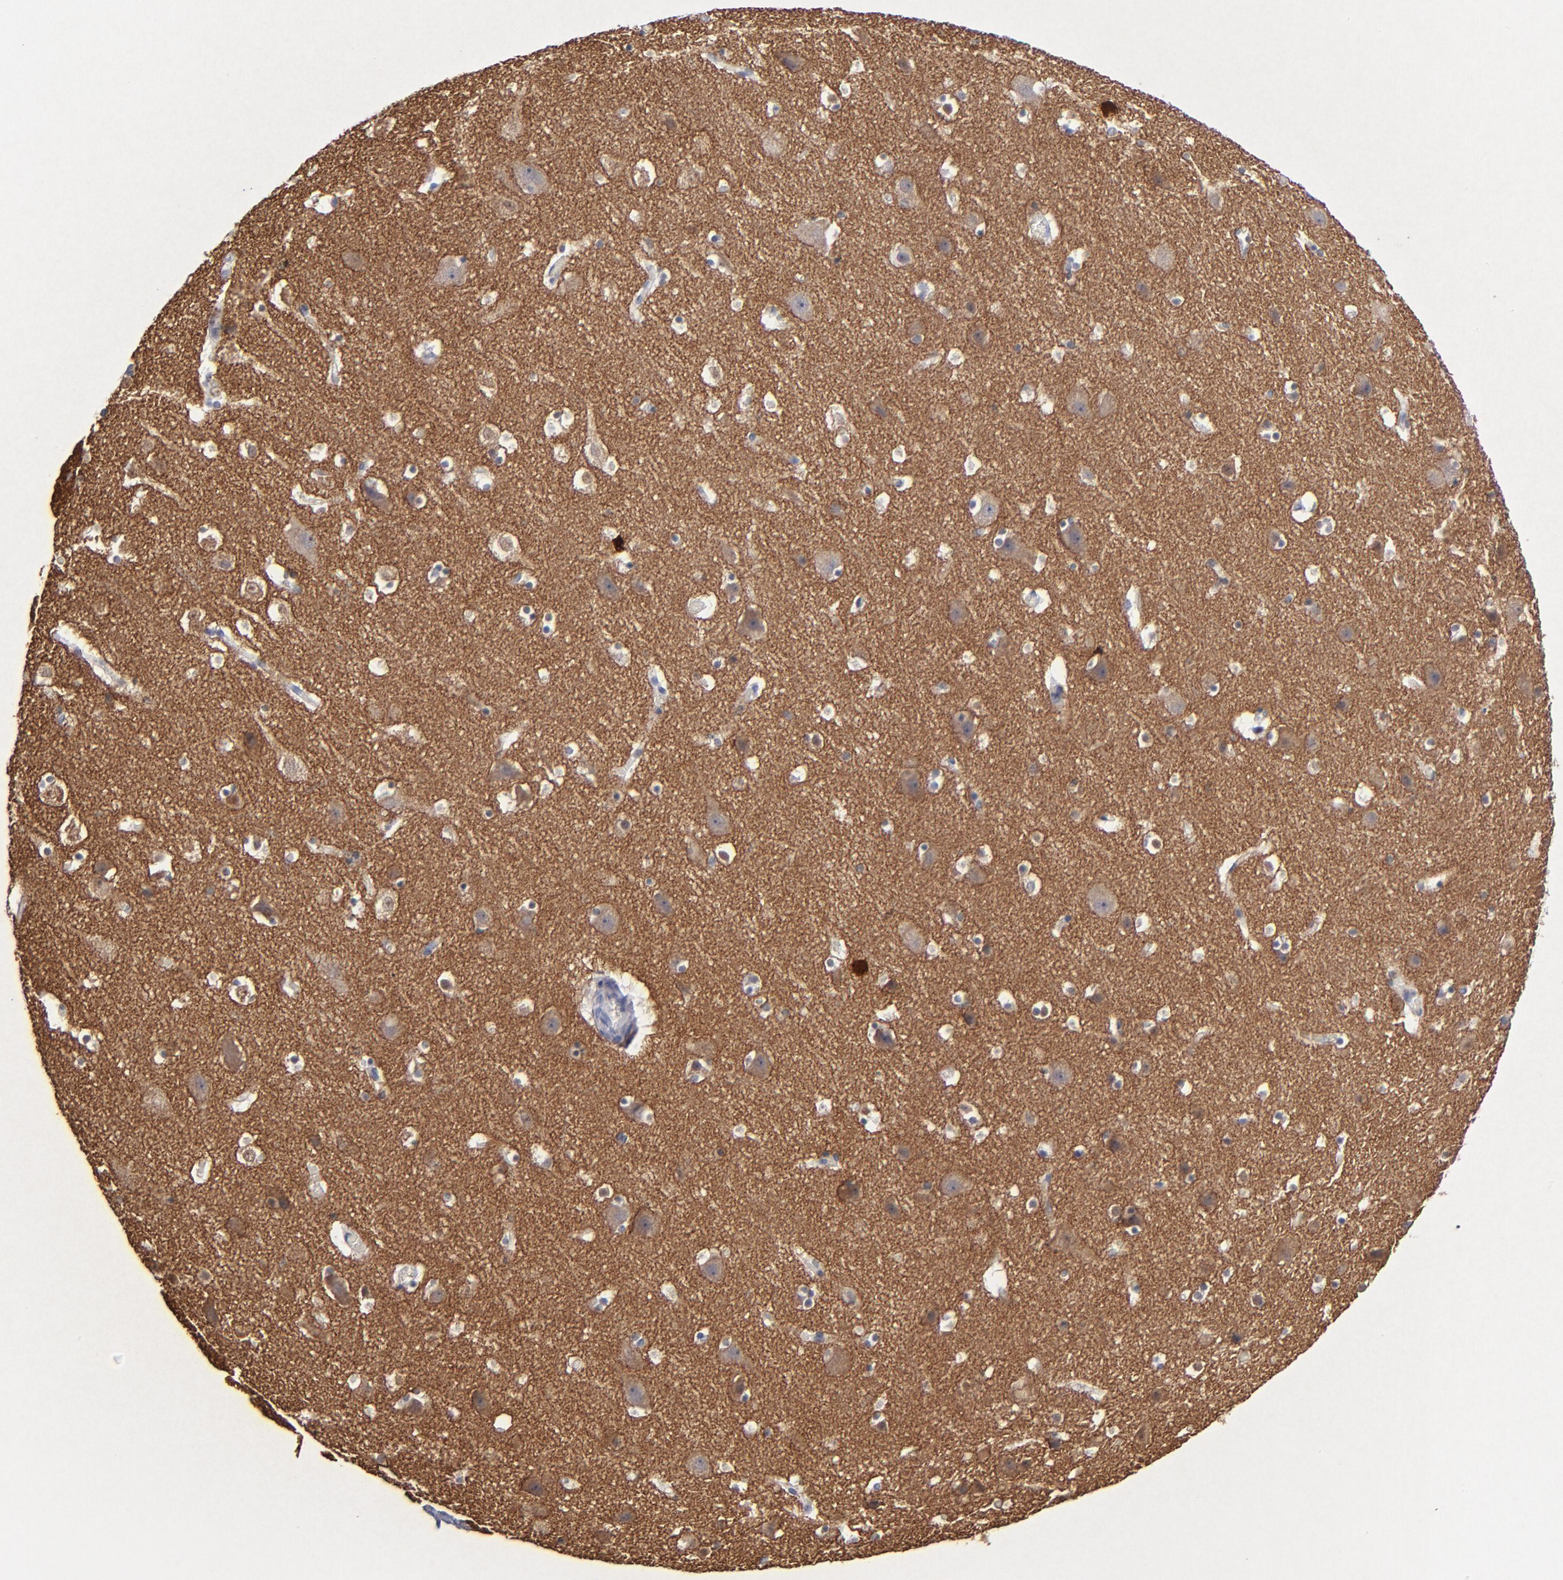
{"staining": {"intensity": "negative", "quantity": "none", "location": "none"}, "tissue": "cerebral cortex", "cell_type": "Endothelial cells", "image_type": "normal", "snomed": [{"axis": "morphology", "description": "Normal tissue, NOS"}, {"axis": "topography", "description": "Cerebral cortex"}], "caption": "DAB immunohistochemical staining of normal human cerebral cortex exhibits no significant staining in endothelial cells. Brightfield microscopy of IHC stained with DAB (brown) and hematoxylin (blue), captured at high magnification.", "gene": "RPH3A", "patient": {"sex": "male", "age": 45}}